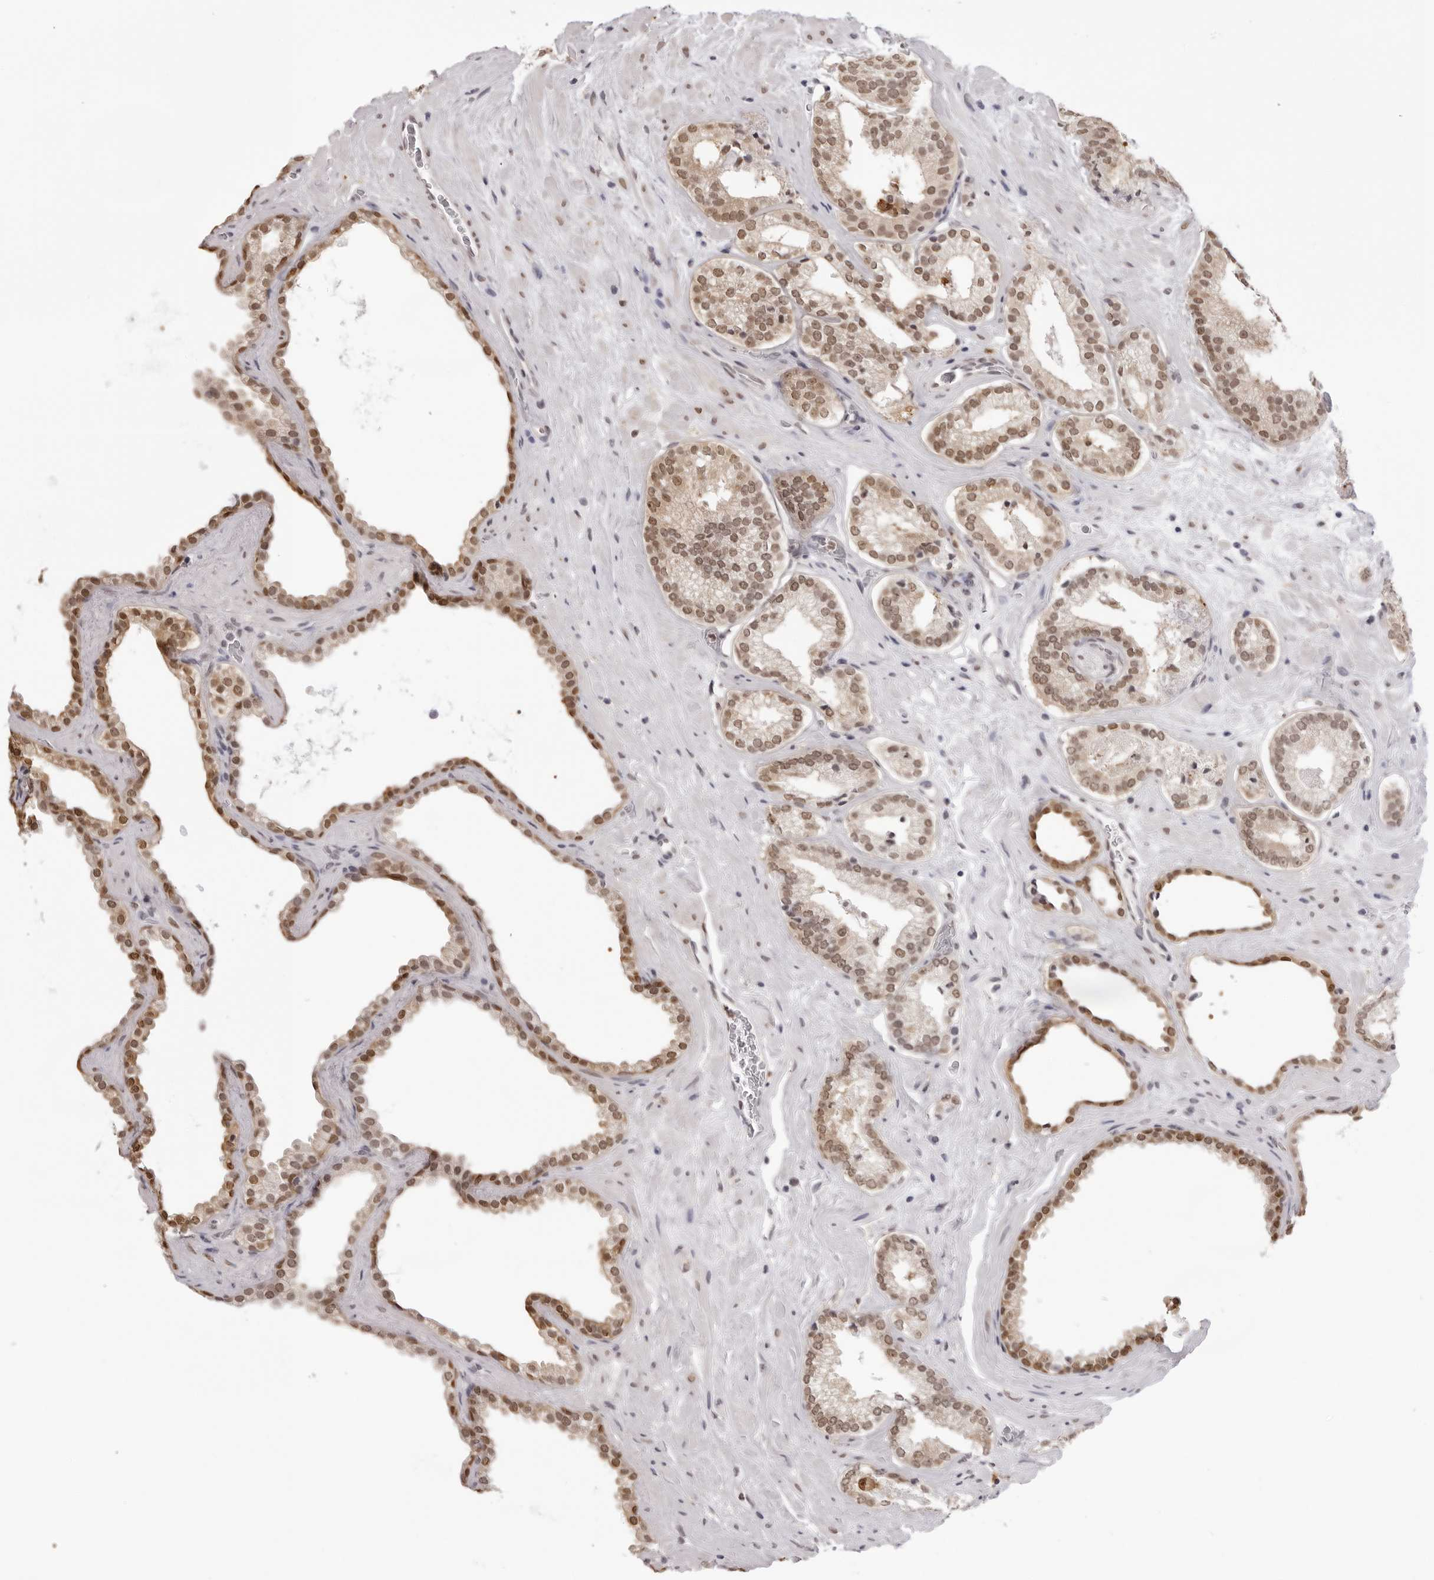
{"staining": {"intensity": "moderate", "quantity": ">75%", "location": "nuclear"}, "tissue": "prostate cancer", "cell_type": "Tumor cells", "image_type": "cancer", "snomed": [{"axis": "morphology", "description": "Adenocarcinoma, Low grade"}, {"axis": "topography", "description": "Prostate"}], "caption": "Immunohistochemical staining of low-grade adenocarcinoma (prostate) exhibits medium levels of moderate nuclear protein expression in approximately >75% of tumor cells.", "gene": "HSPA4", "patient": {"sex": "male", "age": 62}}